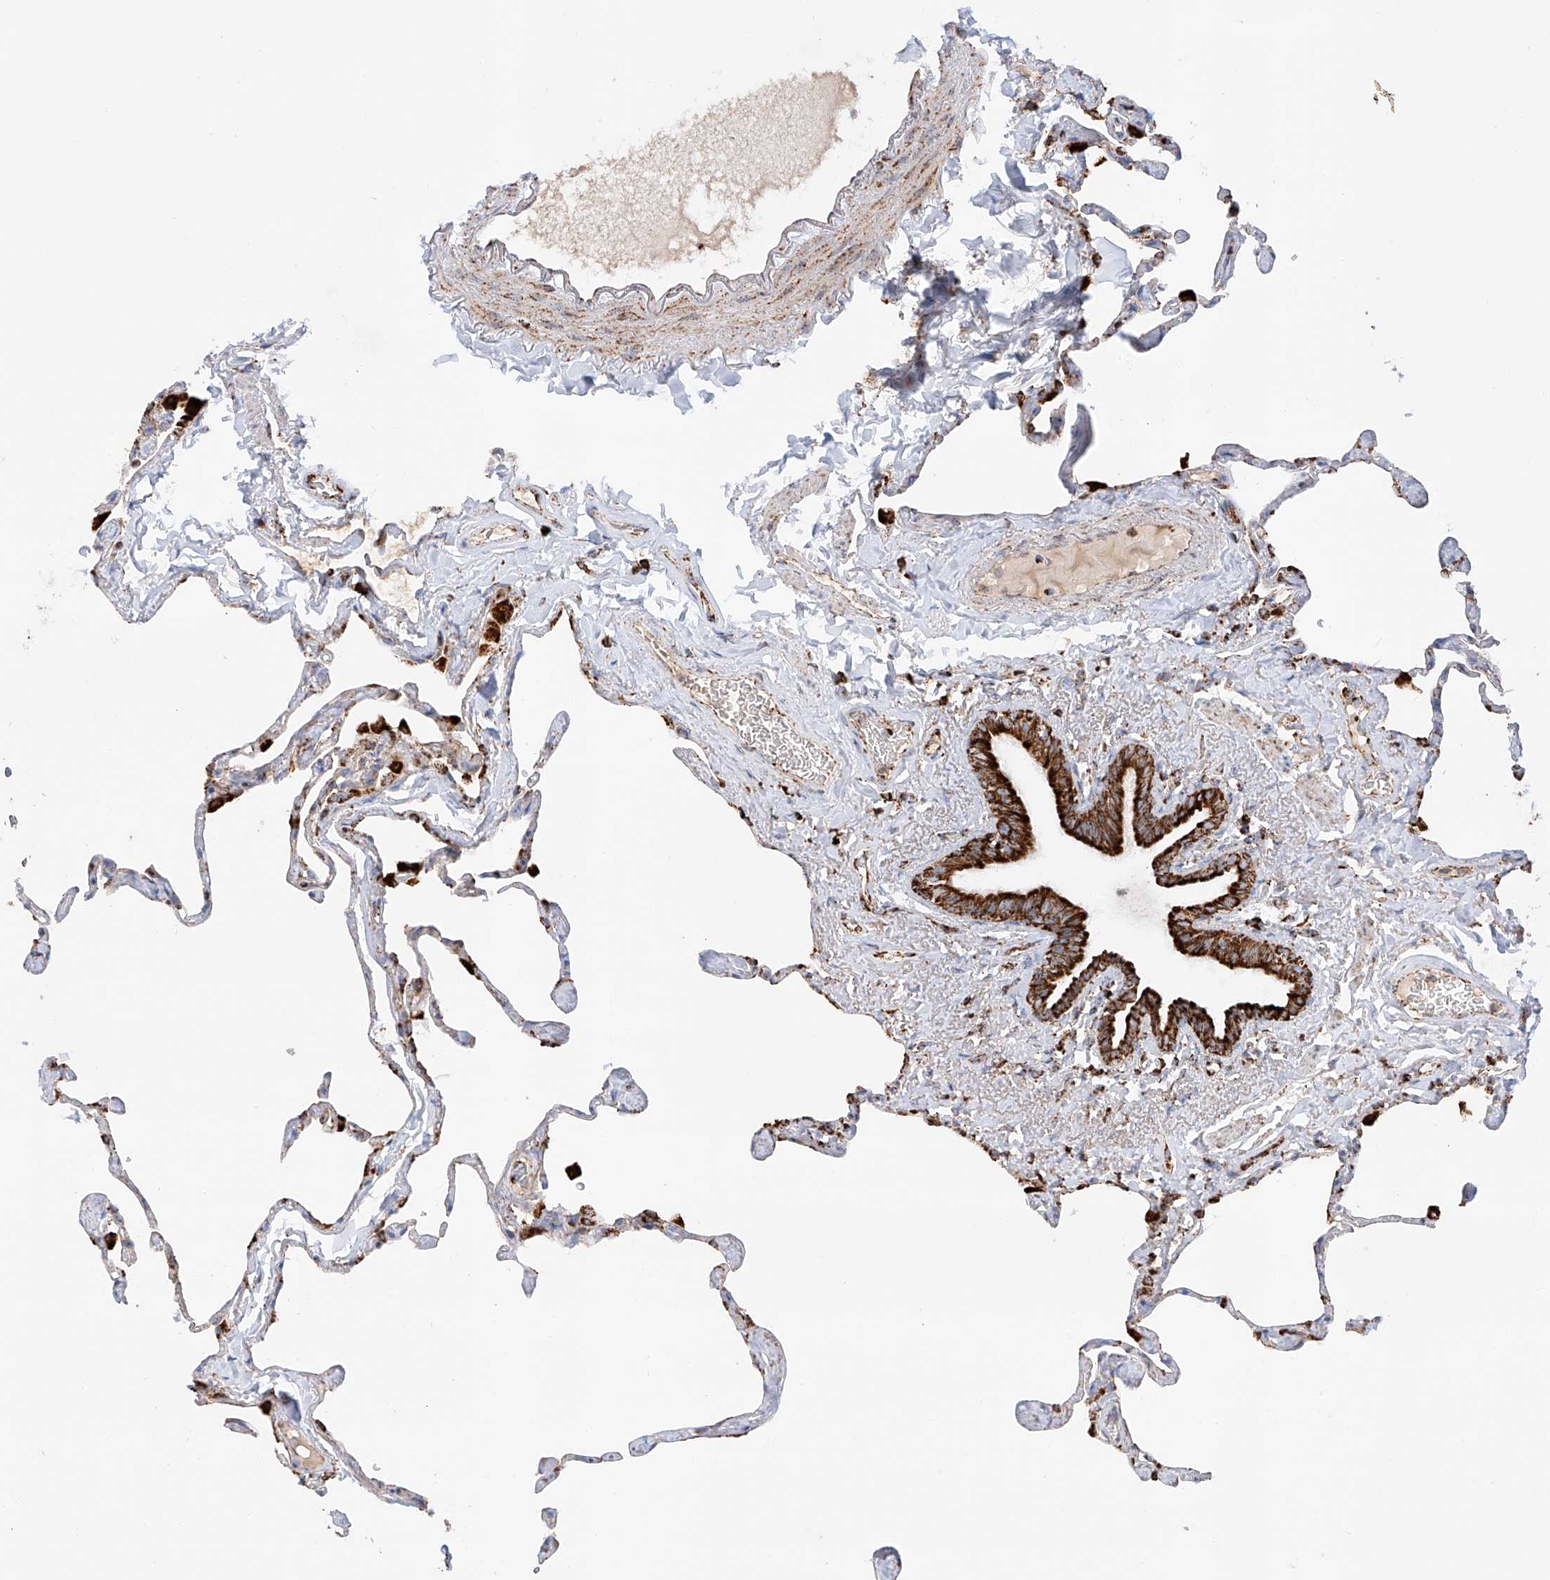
{"staining": {"intensity": "strong", "quantity": "25%-75%", "location": "cytoplasmic/membranous"}, "tissue": "lung", "cell_type": "Alveolar cells", "image_type": "normal", "snomed": [{"axis": "morphology", "description": "Normal tissue, NOS"}, {"axis": "topography", "description": "Lung"}], "caption": "Human lung stained for a protein (brown) demonstrates strong cytoplasmic/membranous positive staining in about 25%-75% of alveolar cells.", "gene": "TTC27", "patient": {"sex": "male", "age": 65}}